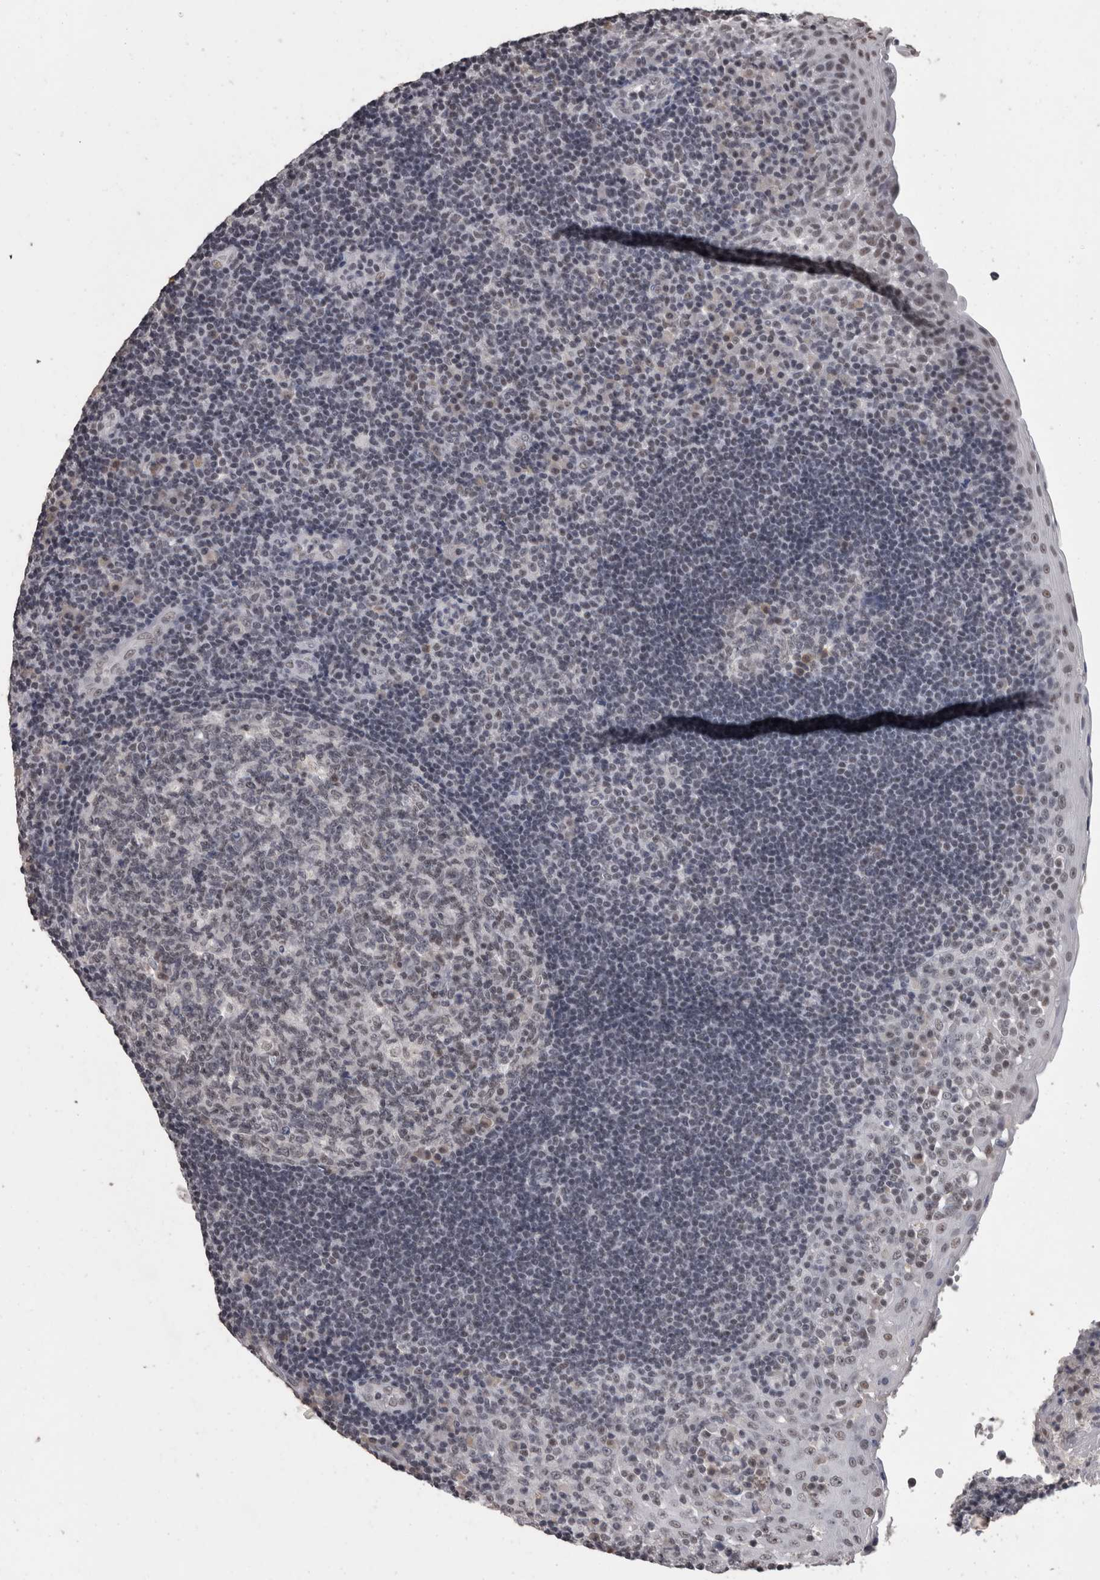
{"staining": {"intensity": "weak", "quantity": "<25%", "location": "nuclear"}, "tissue": "tonsil", "cell_type": "Germinal center cells", "image_type": "normal", "snomed": [{"axis": "morphology", "description": "Normal tissue, NOS"}, {"axis": "topography", "description": "Tonsil"}], "caption": "Micrograph shows no significant protein positivity in germinal center cells of benign tonsil.", "gene": "DDX17", "patient": {"sex": "female", "age": 40}}